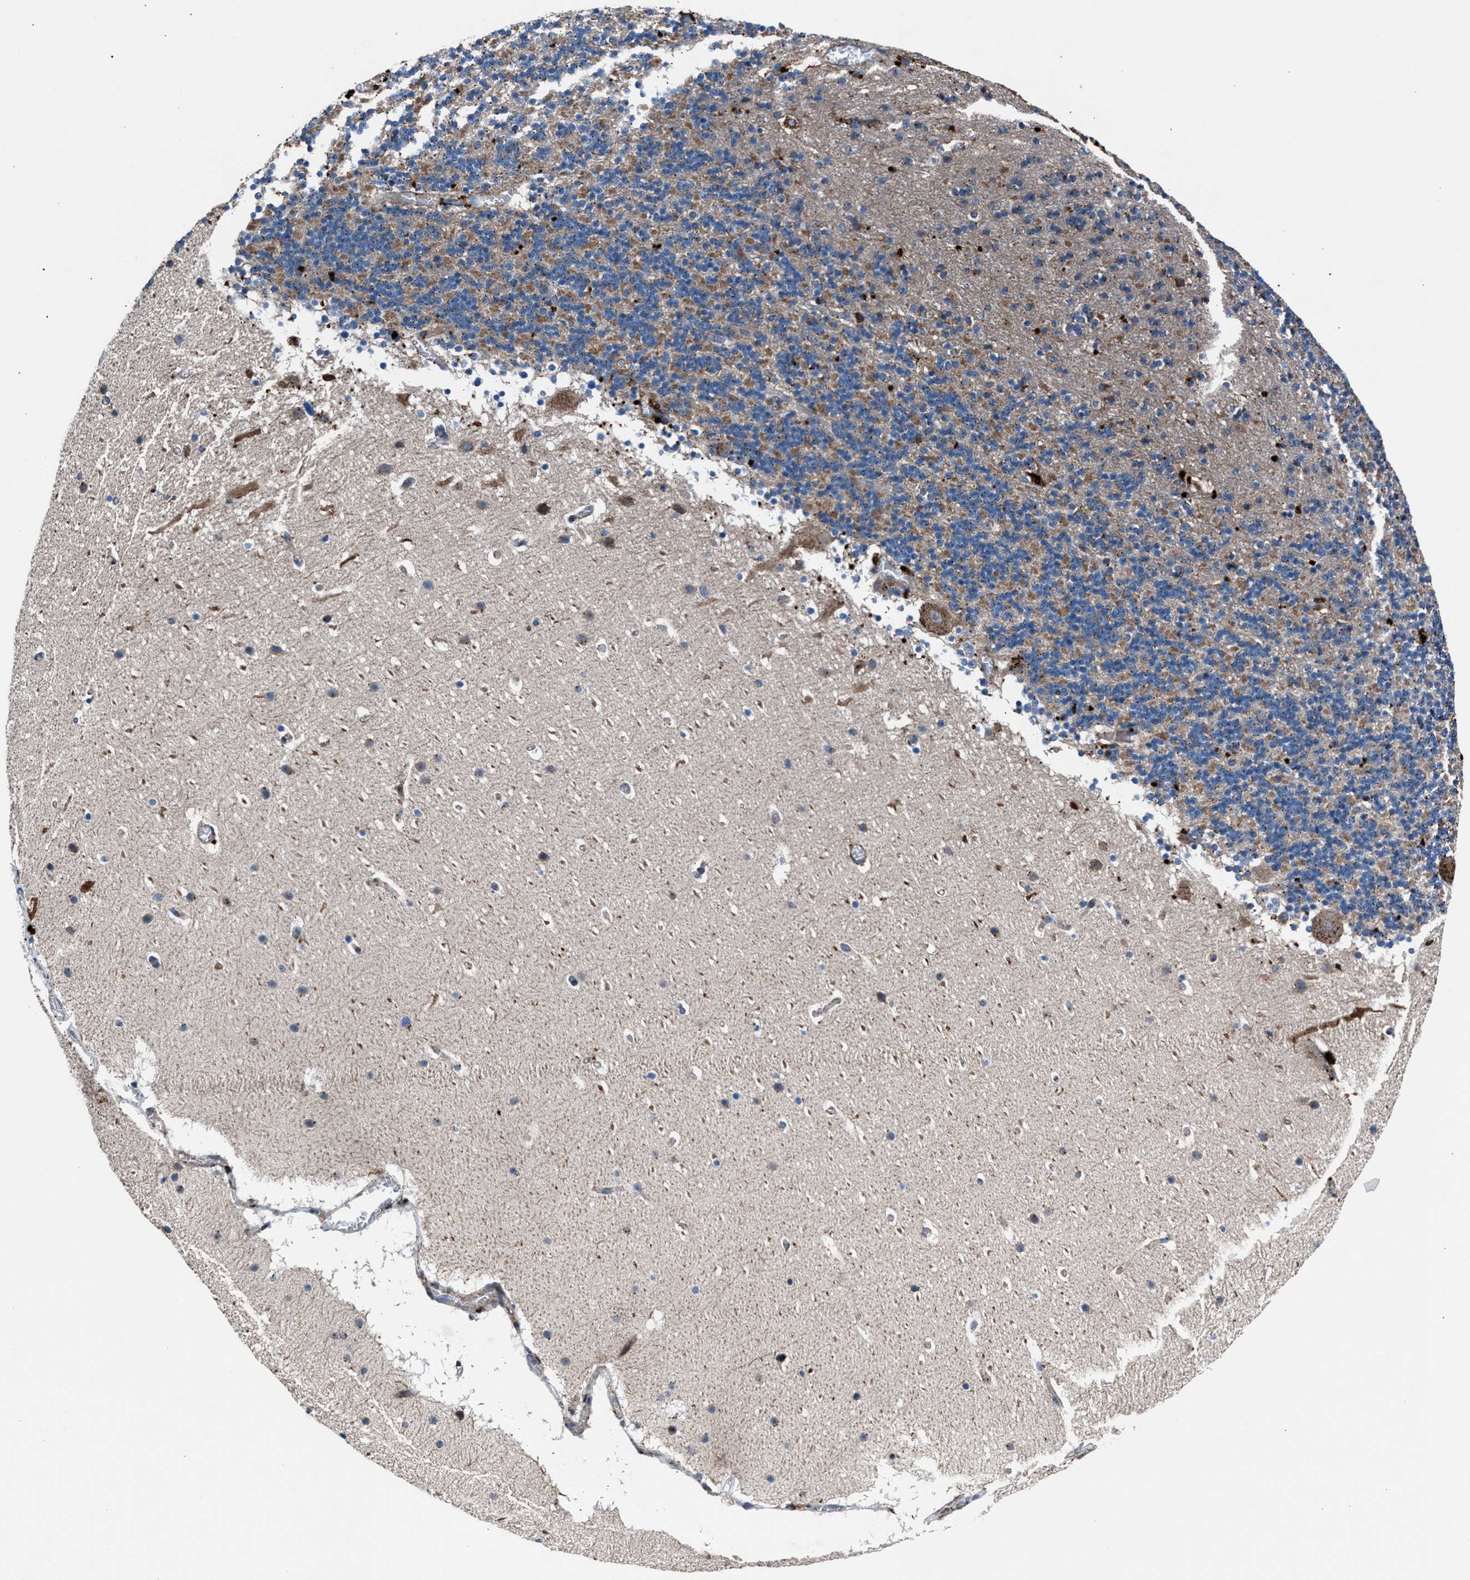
{"staining": {"intensity": "strong", "quantity": "<25%", "location": "cytoplasmic/membranous"}, "tissue": "cerebellum", "cell_type": "Cells in granular layer", "image_type": "normal", "snomed": [{"axis": "morphology", "description": "Normal tissue, NOS"}, {"axis": "topography", "description": "Cerebellum"}], "caption": "An IHC histopathology image of benign tissue is shown. Protein staining in brown labels strong cytoplasmic/membranous positivity in cerebellum within cells in granular layer.", "gene": "MFSD11", "patient": {"sex": "male", "age": 45}}